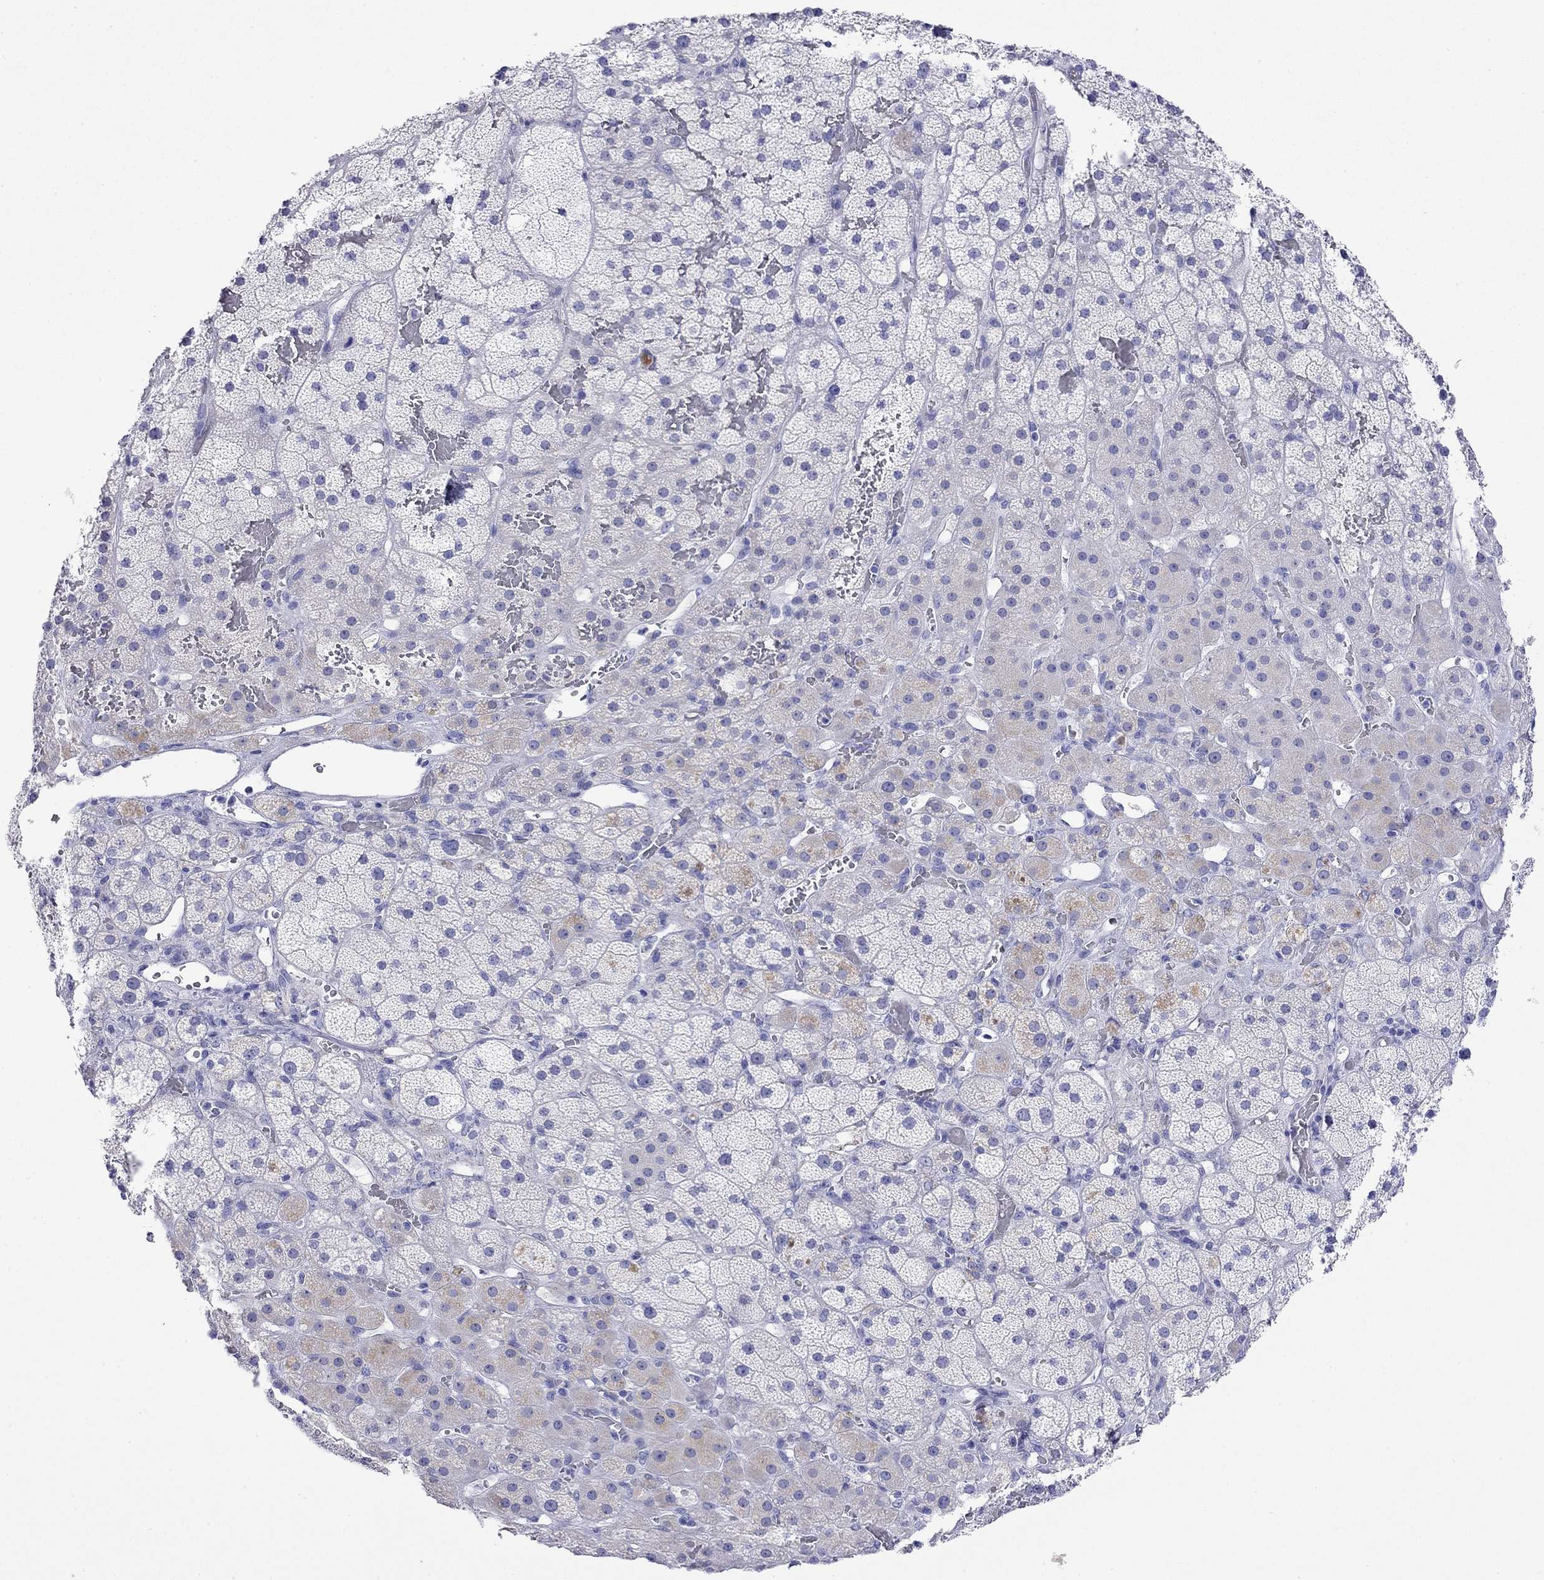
{"staining": {"intensity": "weak", "quantity": "<25%", "location": "cytoplasmic/membranous"}, "tissue": "adrenal gland", "cell_type": "Glandular cells", "image_type": "normal", "snomed": [{"axis": "morphology", "description": "Normal tissue, NOS"}, {"axis": "topography", "description": "Adrenal gland"}], "caption": "This is an IHC micrograph of normal human adrenal gland. There is no staining in glandular cells.", "gene": "FIGLA", "patient": {"sex": "male", "age": 57}}